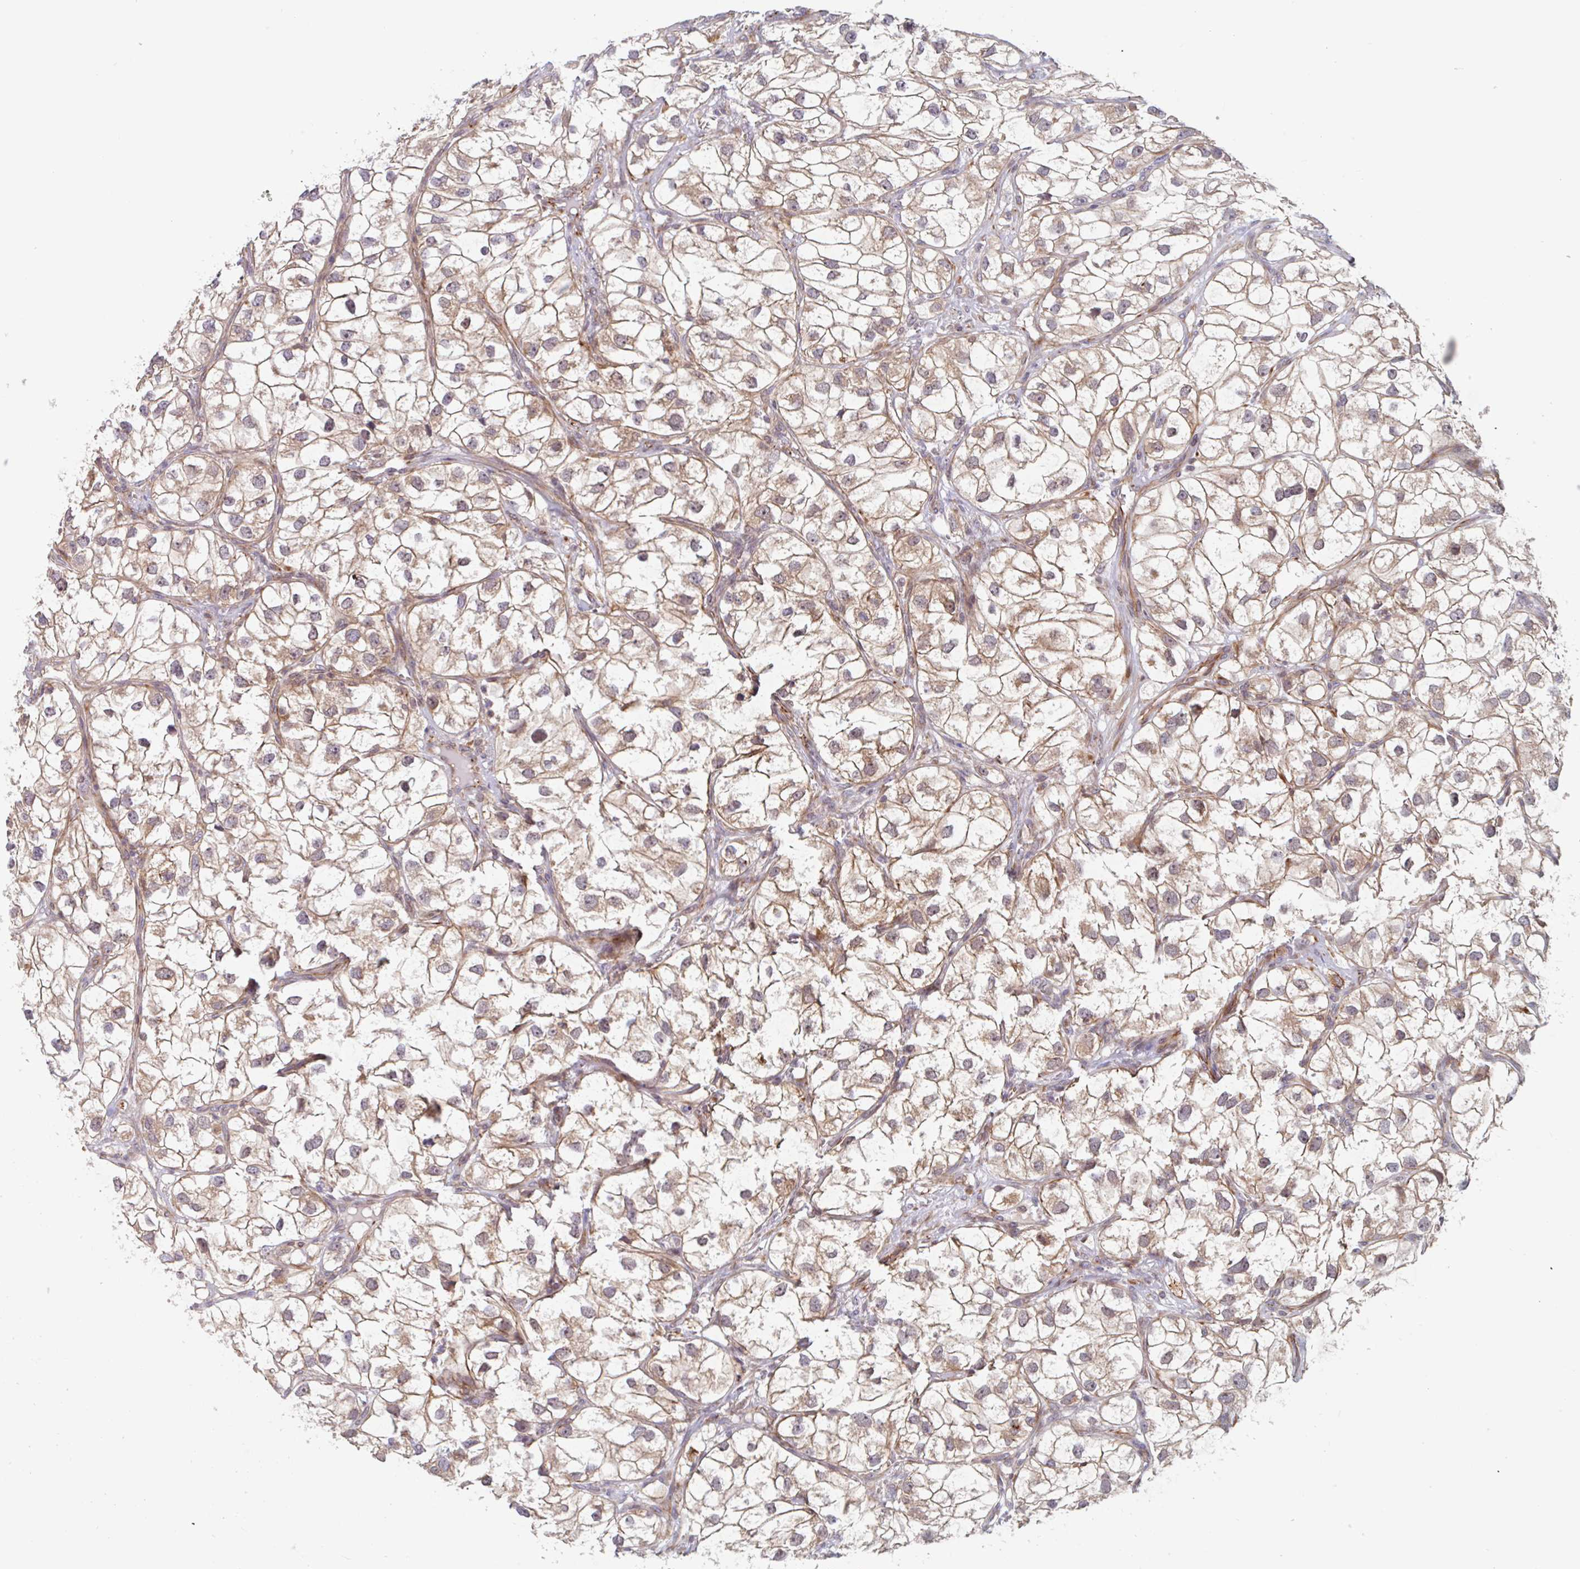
{"staining": {"intensity": "weak", "quantity": ">75%", "location": "cytoplasmic/membranous"}, "tissue": "renal cancer", "cell_type": "Tumor cells", "image_type": "cancer", "snomed": [{"axis": "morphology", "description": "Adenocarcinoma, NOS"}, {"axis": "topography", "description": "Kidney"}], "caption": "This histopathology image displays immunohistochemistry (IHC) staining of renal cancer, with low weak cytoplasmic/membranous positivity in about >75% of tumor cells.", "gene": "NUB1", "patient": {"sex": "male", "age": 59}}